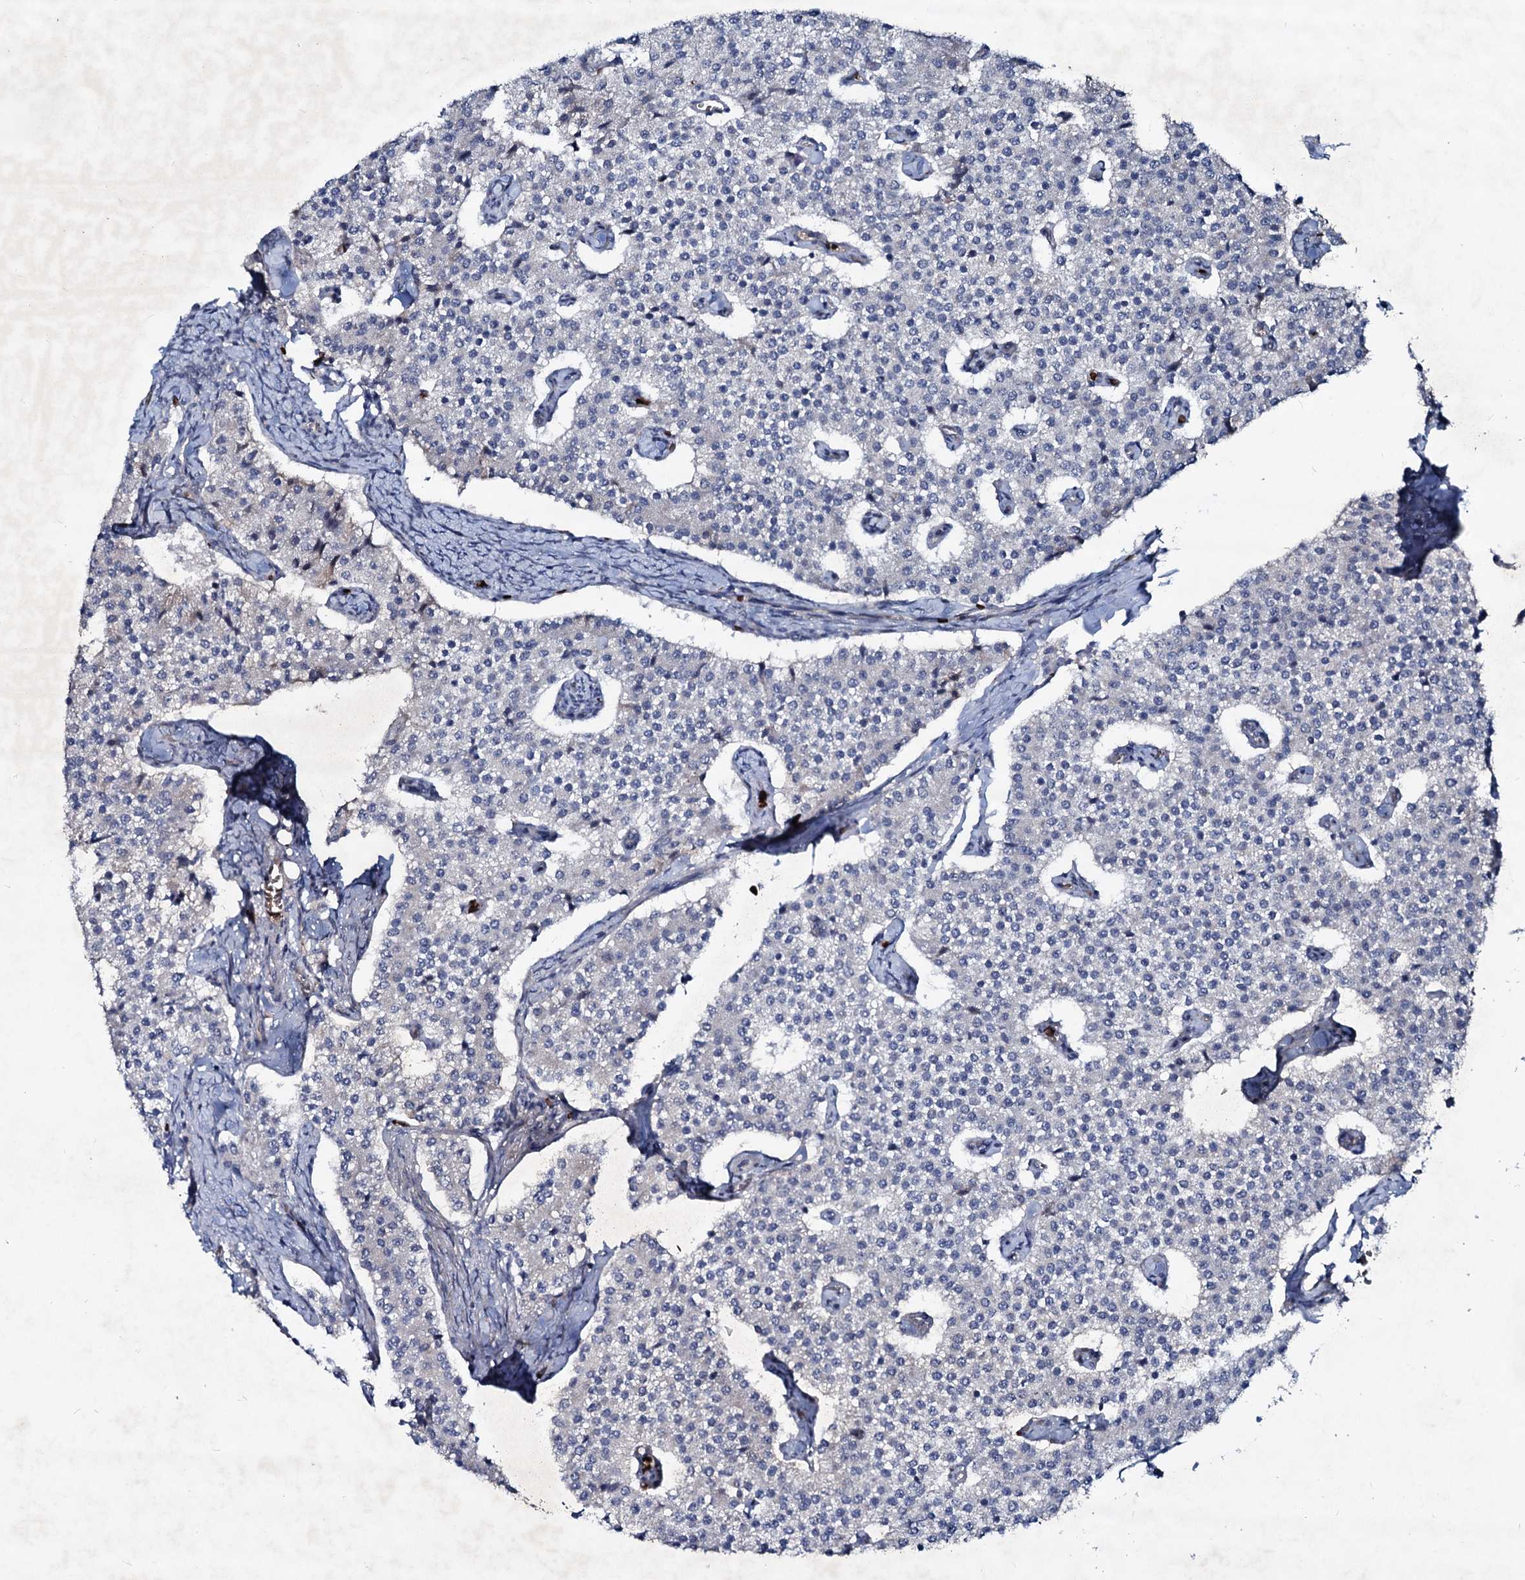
{"staining": {"intensity": "negative", "quantity": "none", "location": "none"}, "tissue": "carcinoid", "cell_type": "Tumor cells", "image_type": "cancer", "snomed": [{"axis": "morphology", "description": "Carcinoid, malignant, NOS"}, {"axis": "topography", "description": "Colon"}], "caption": "DAB (3,3'-diaminobenzidine) immunohistochemical staining of human carcinoid exhibits no significant expression in tumor cells.", "gene": "RNF6", "patient": {"sex": "female", "age": 52}}